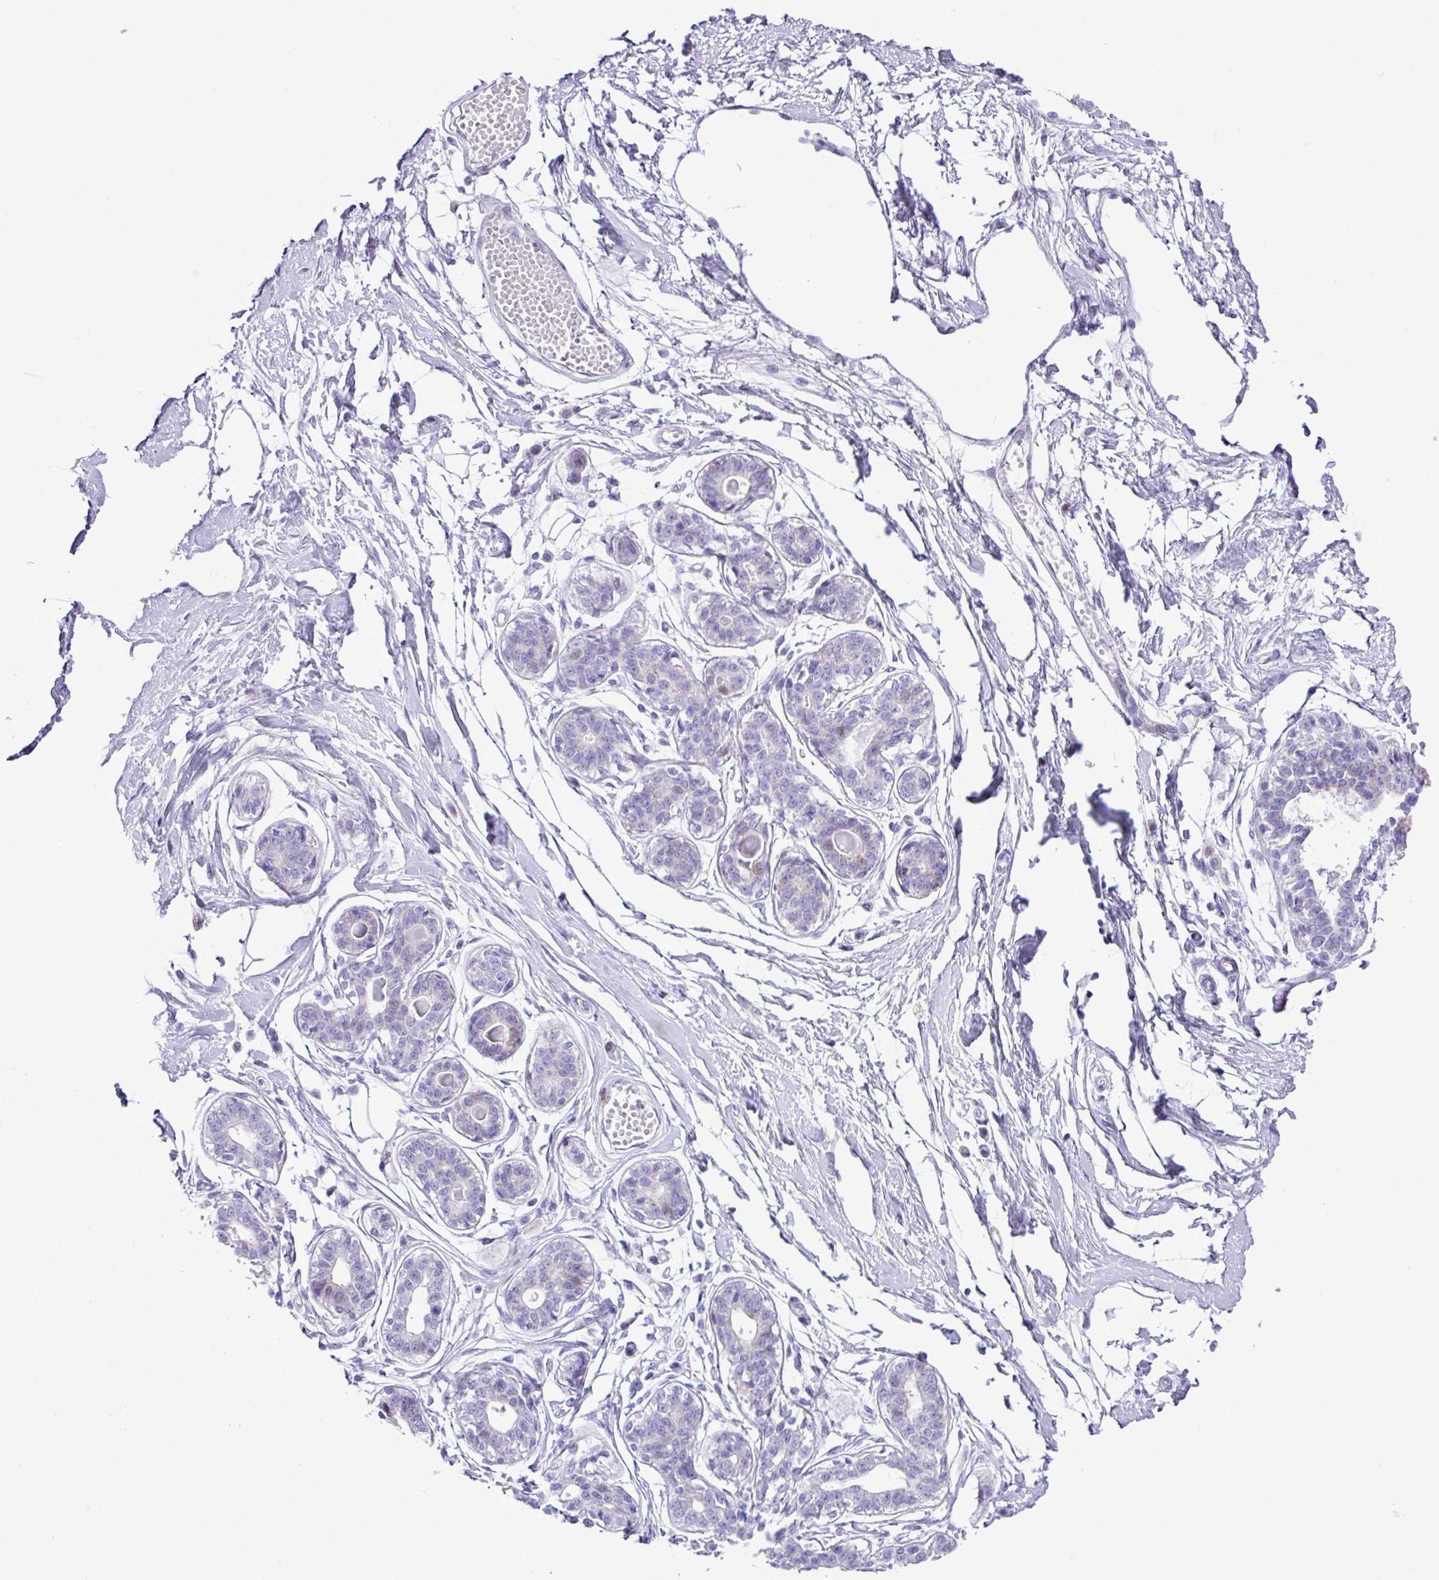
{"staining": {"intensity": "negative", "quantity": "none", "location": "none"}, "tissue": "breast", "cell_type": "Adipocytes", "image_type": "normal", "snomed": [{"axis": "morphology", "description": "Normal tissue, NOS"}, {"axis": "topography", "description": "Breast"}], "caption": "Immunohistochemical staining of unremarkable human breast shows no significant expression in adipocytes.", "gene": "RCAN2", "patient": {"sex": "female", "age": 45}}